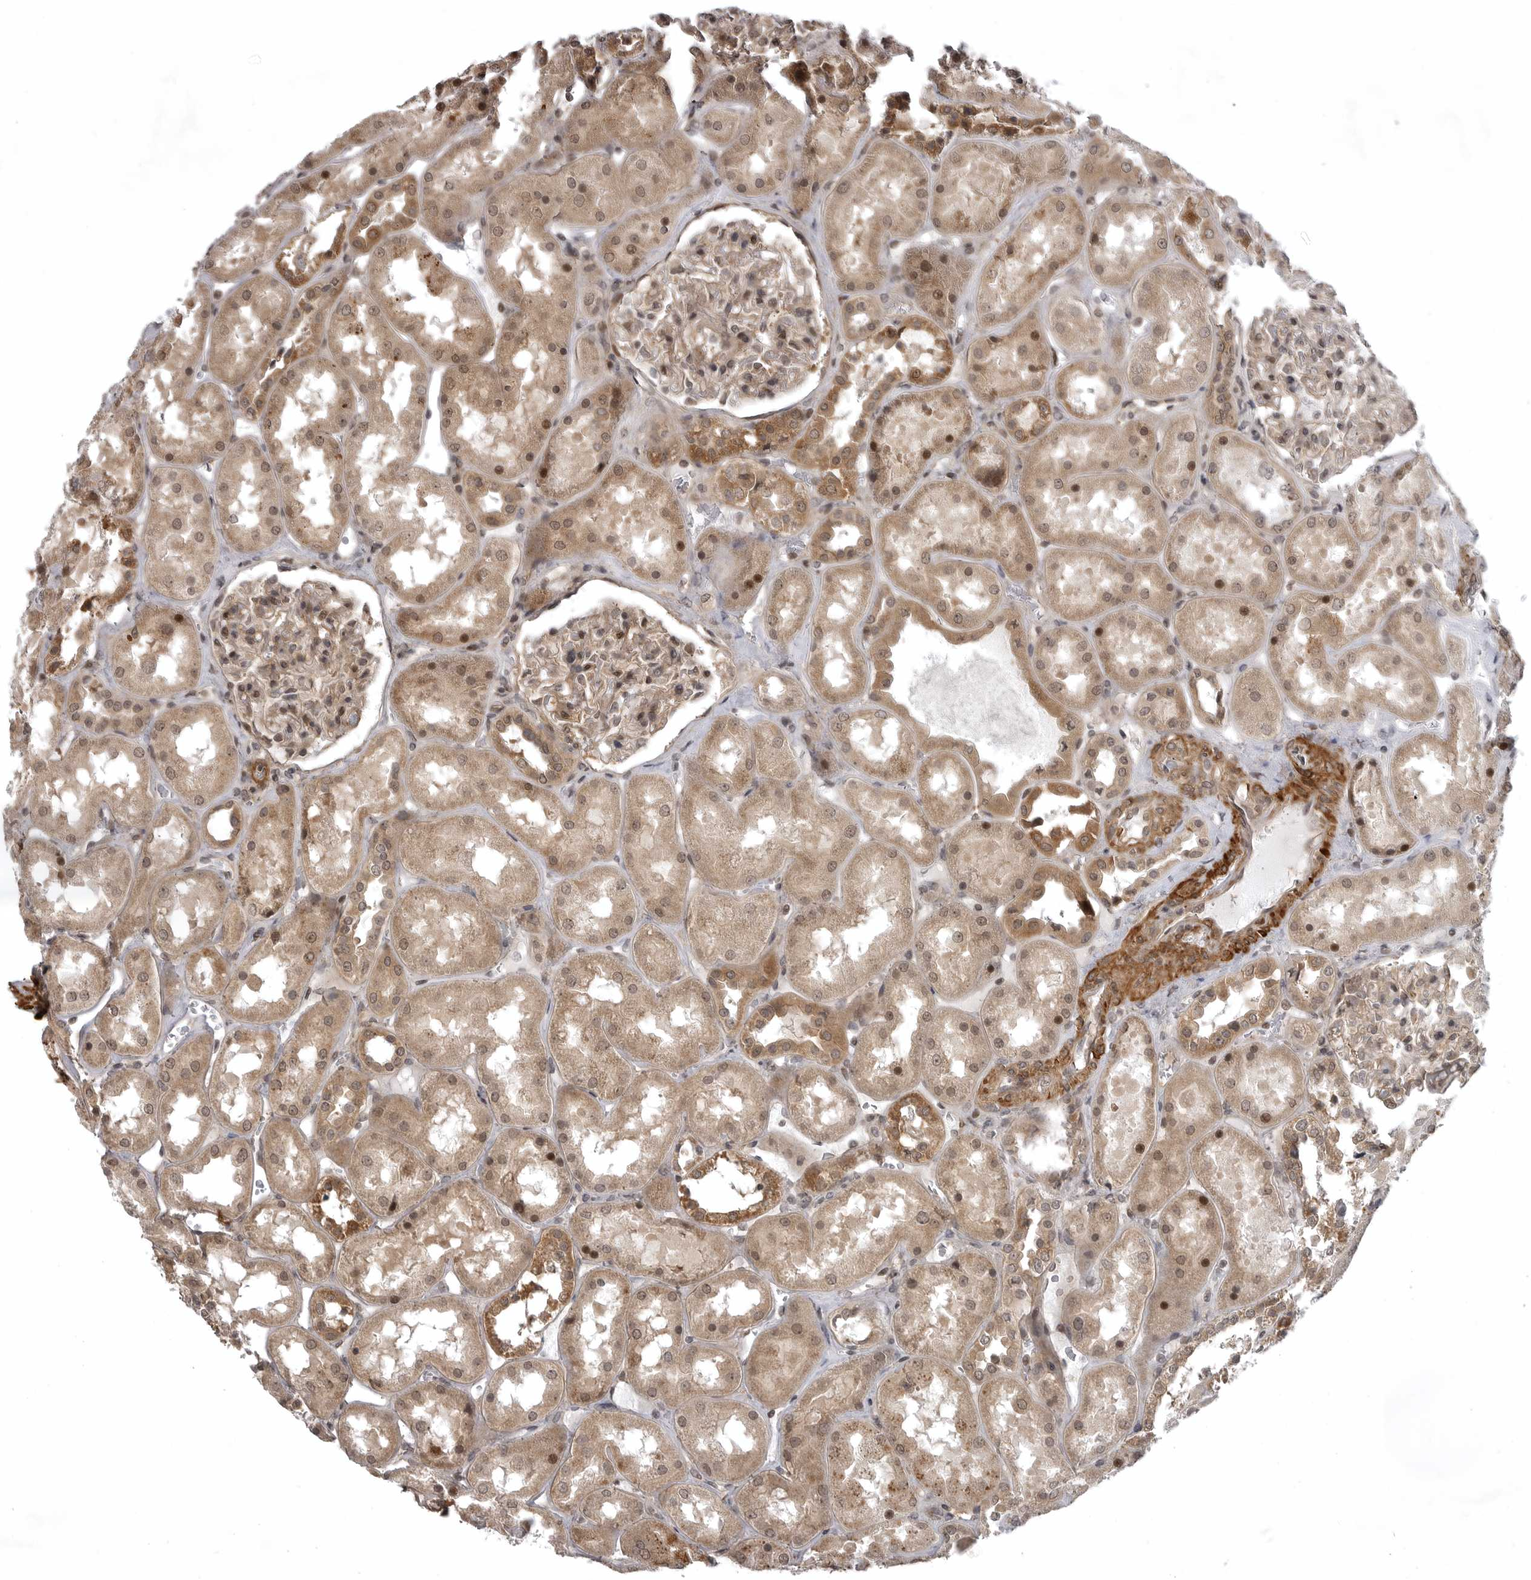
{"staining": {"intensity": "moderate", "quantity": "25%-75%", "location": "cytoplasmic/membranous,nuclear"}, "tissue": "kidney", "cell_type": "Cells in glomeruli", "image_type": "normal", "snomed": [{"axis": "morphology", "description": "Normal tissue, NOS"}, {"axis": "topography", "description": "Kidney"}], "caption": "IHC histopathology image of normal kidney stained for a protein (brown), which displays medium levels of moderate cytoplasmic/membranous,nuclear expression in approximately 25%-75% of cells in glomeruli.", "gene": "SNX16", "patient": {"sex": "male", "age": 70}}